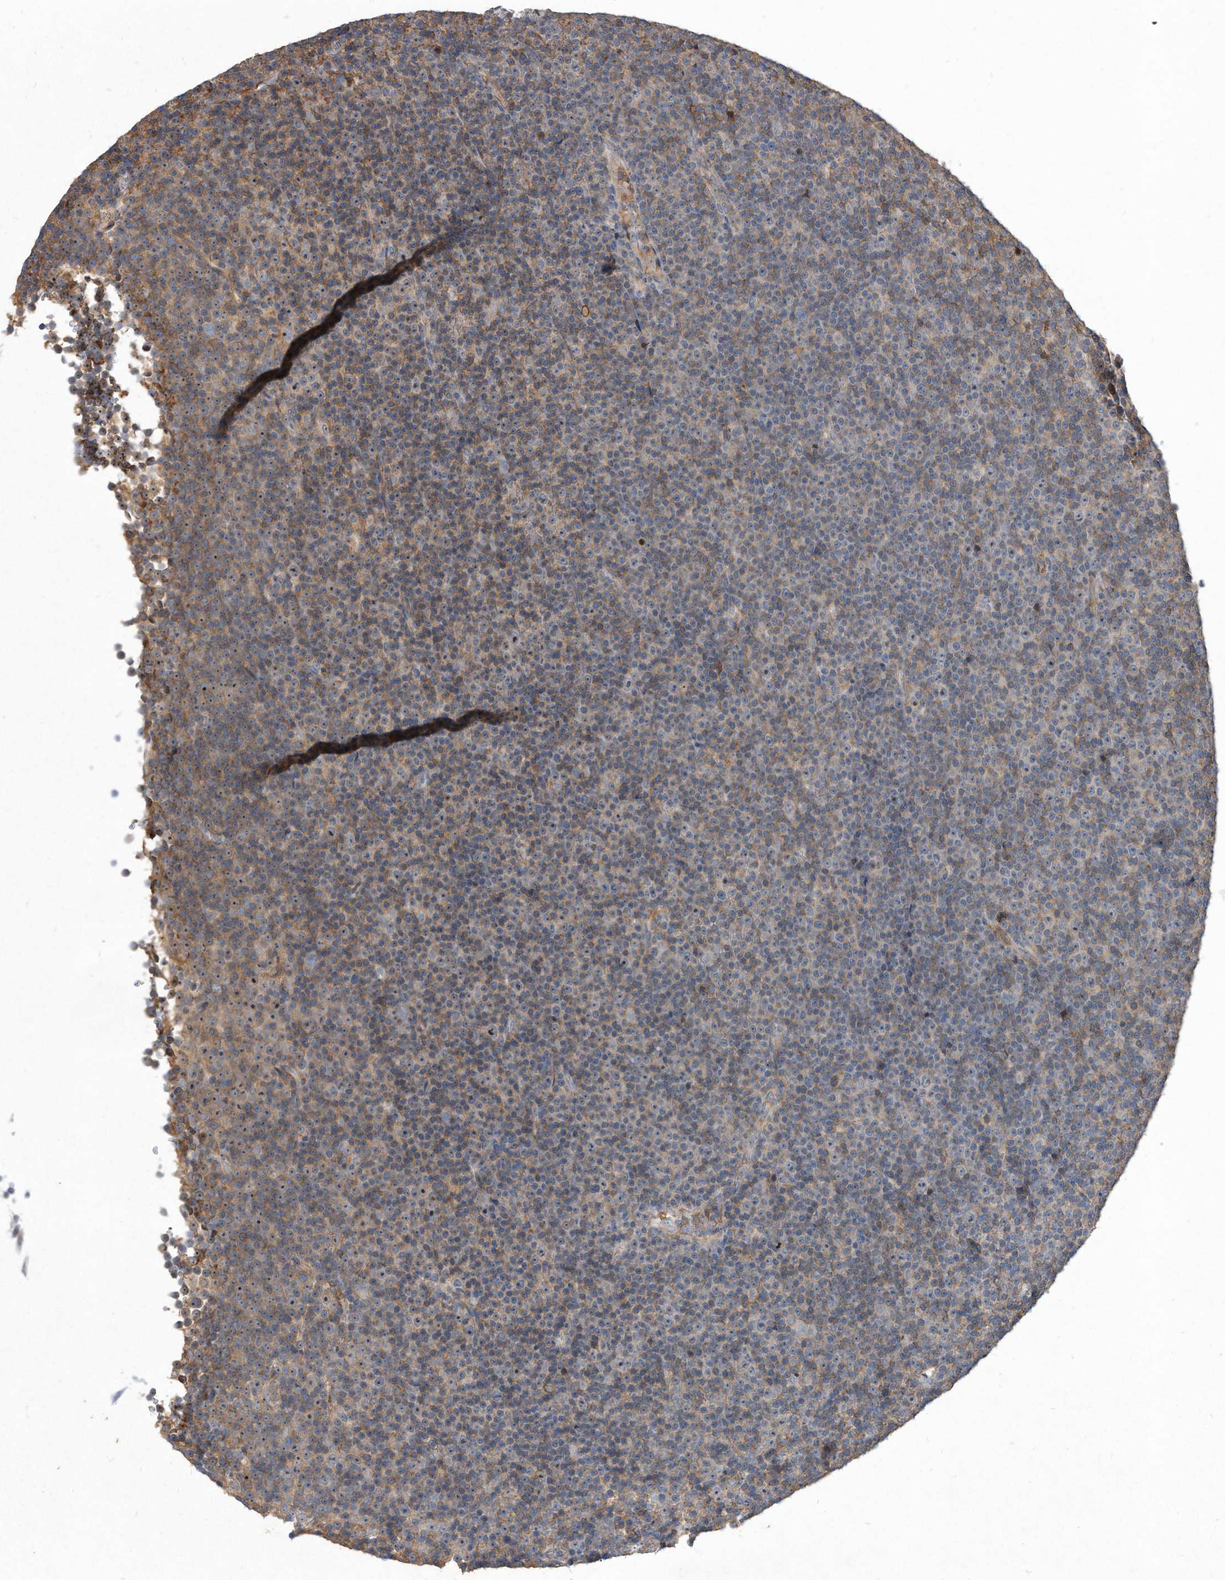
{"staining": {"intensity": "moderate", "quantity": "<25%", "location": "nuclear"}, "tissue": "lymphoma", "cell_type": "Tumor cells", "image_type": "cancer", "snomed": [{"axis": "morphology", "description": "Malignant lymphoma, non-Hodgkin's type, Low grade"}, {"axis": "topography", "description": "Lymph node"}], "caption": "Protein analysis of lymphoma tissue exhibits moderate nuclear staining in approximately <25% of tumor cells.", "gene": "PGBD2", "patient": {"sex": "female", "age": 67}}